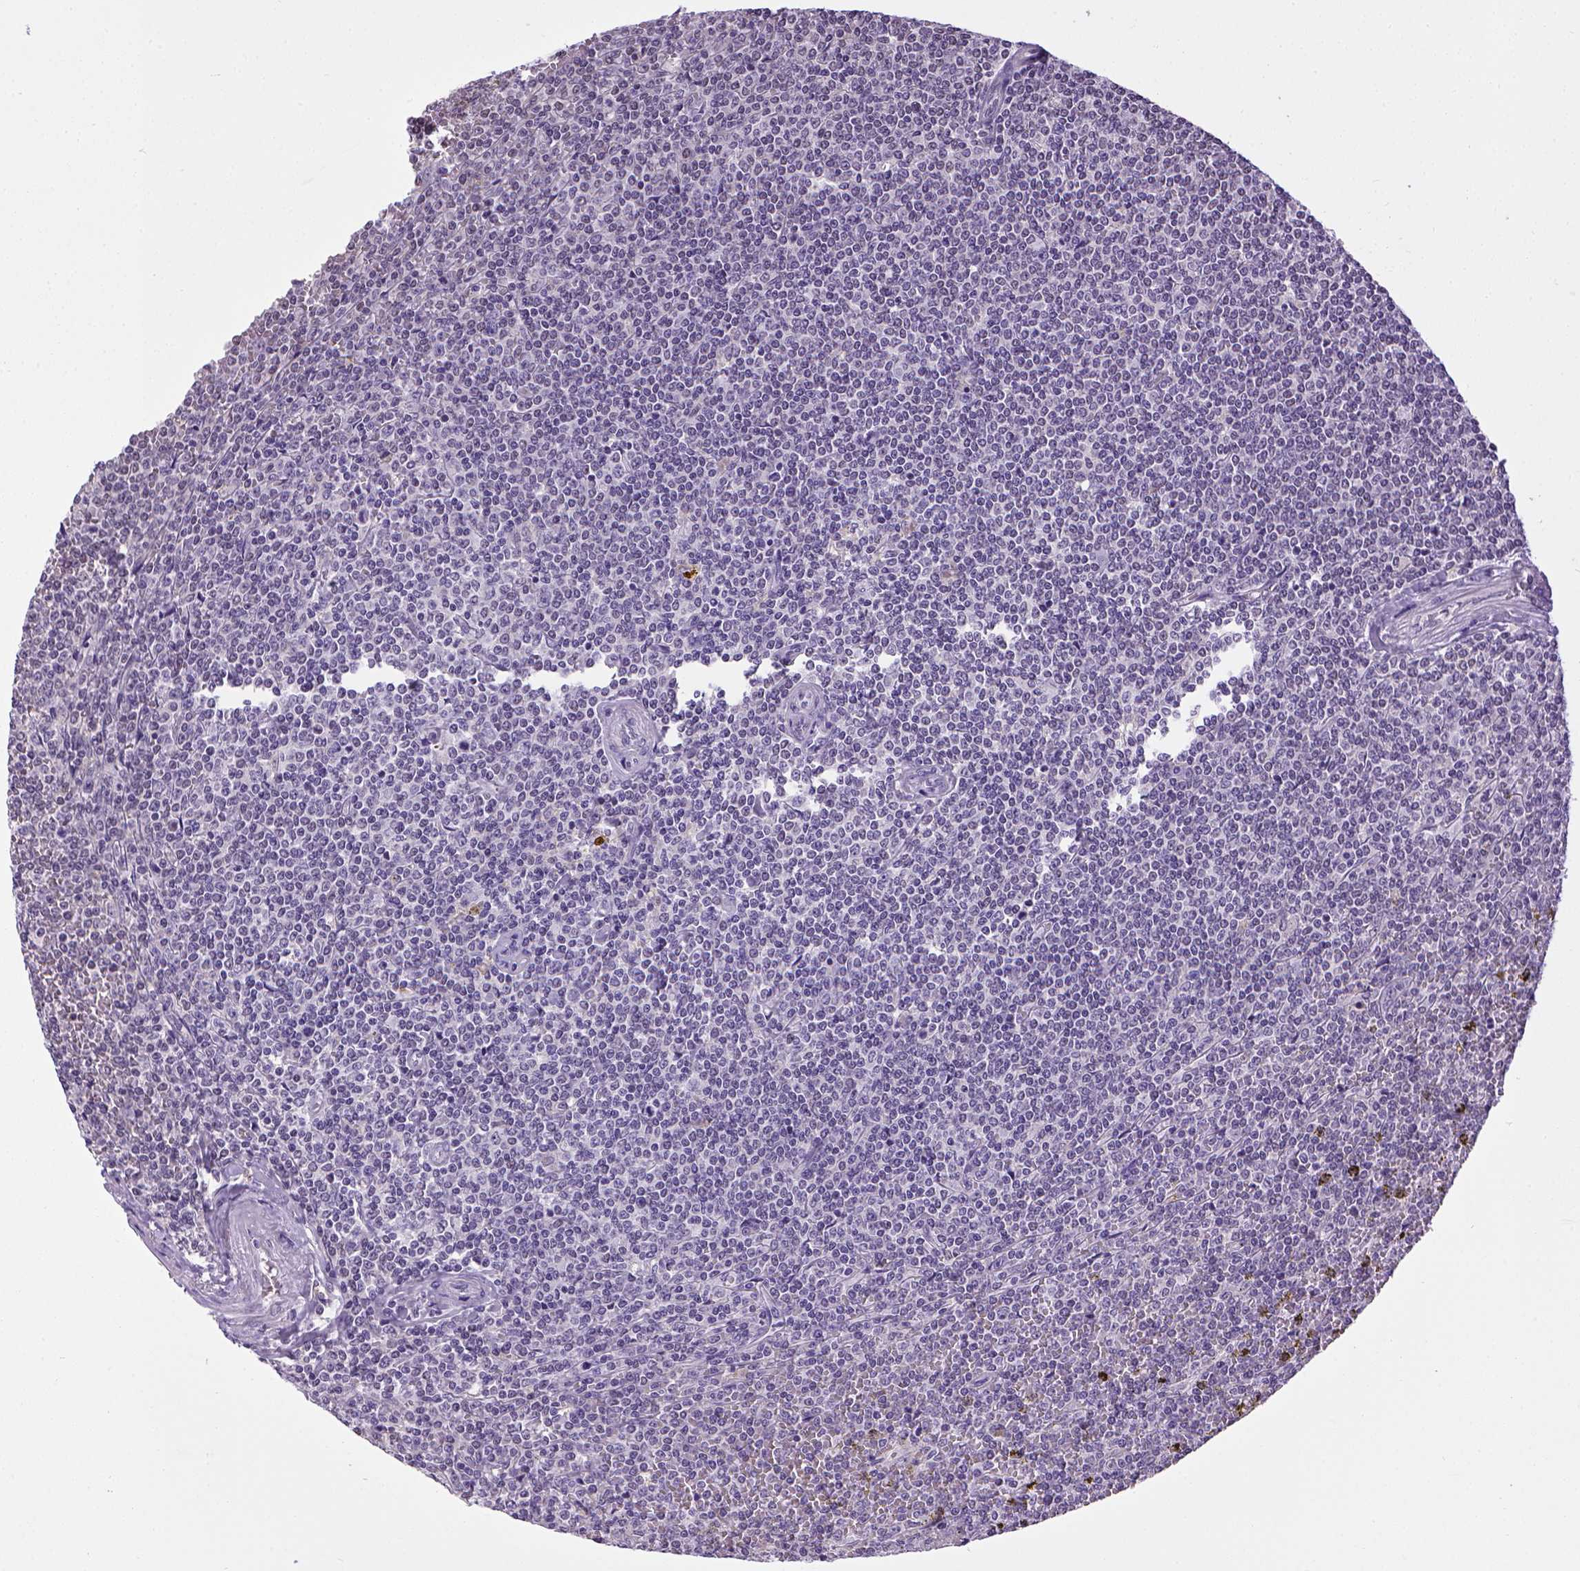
{"staining": {"intensity": "negative", "quantity": "none", "location": "none"}, "tissue": "lymphoma", "cell_type": "Tumor cells", "image_type": "cancer", "snomed": [{"axis": "morphology", "description": "Malignant lymphoma, non-Hodgkin's type, Low grade"}, {"axis": "topography", "description": "Spleen"}], "caption": "Immunohistochemistry photomicrograph of low-grade malignant lymphoma, non-Hodgkin's type stained for a protein (brown), which shows no expression in tumor cells. (DAB immunohistochemistry (IHC), high magnification).", "gene": "CDH1", "patient": {"sex": "female", "age": 19}}